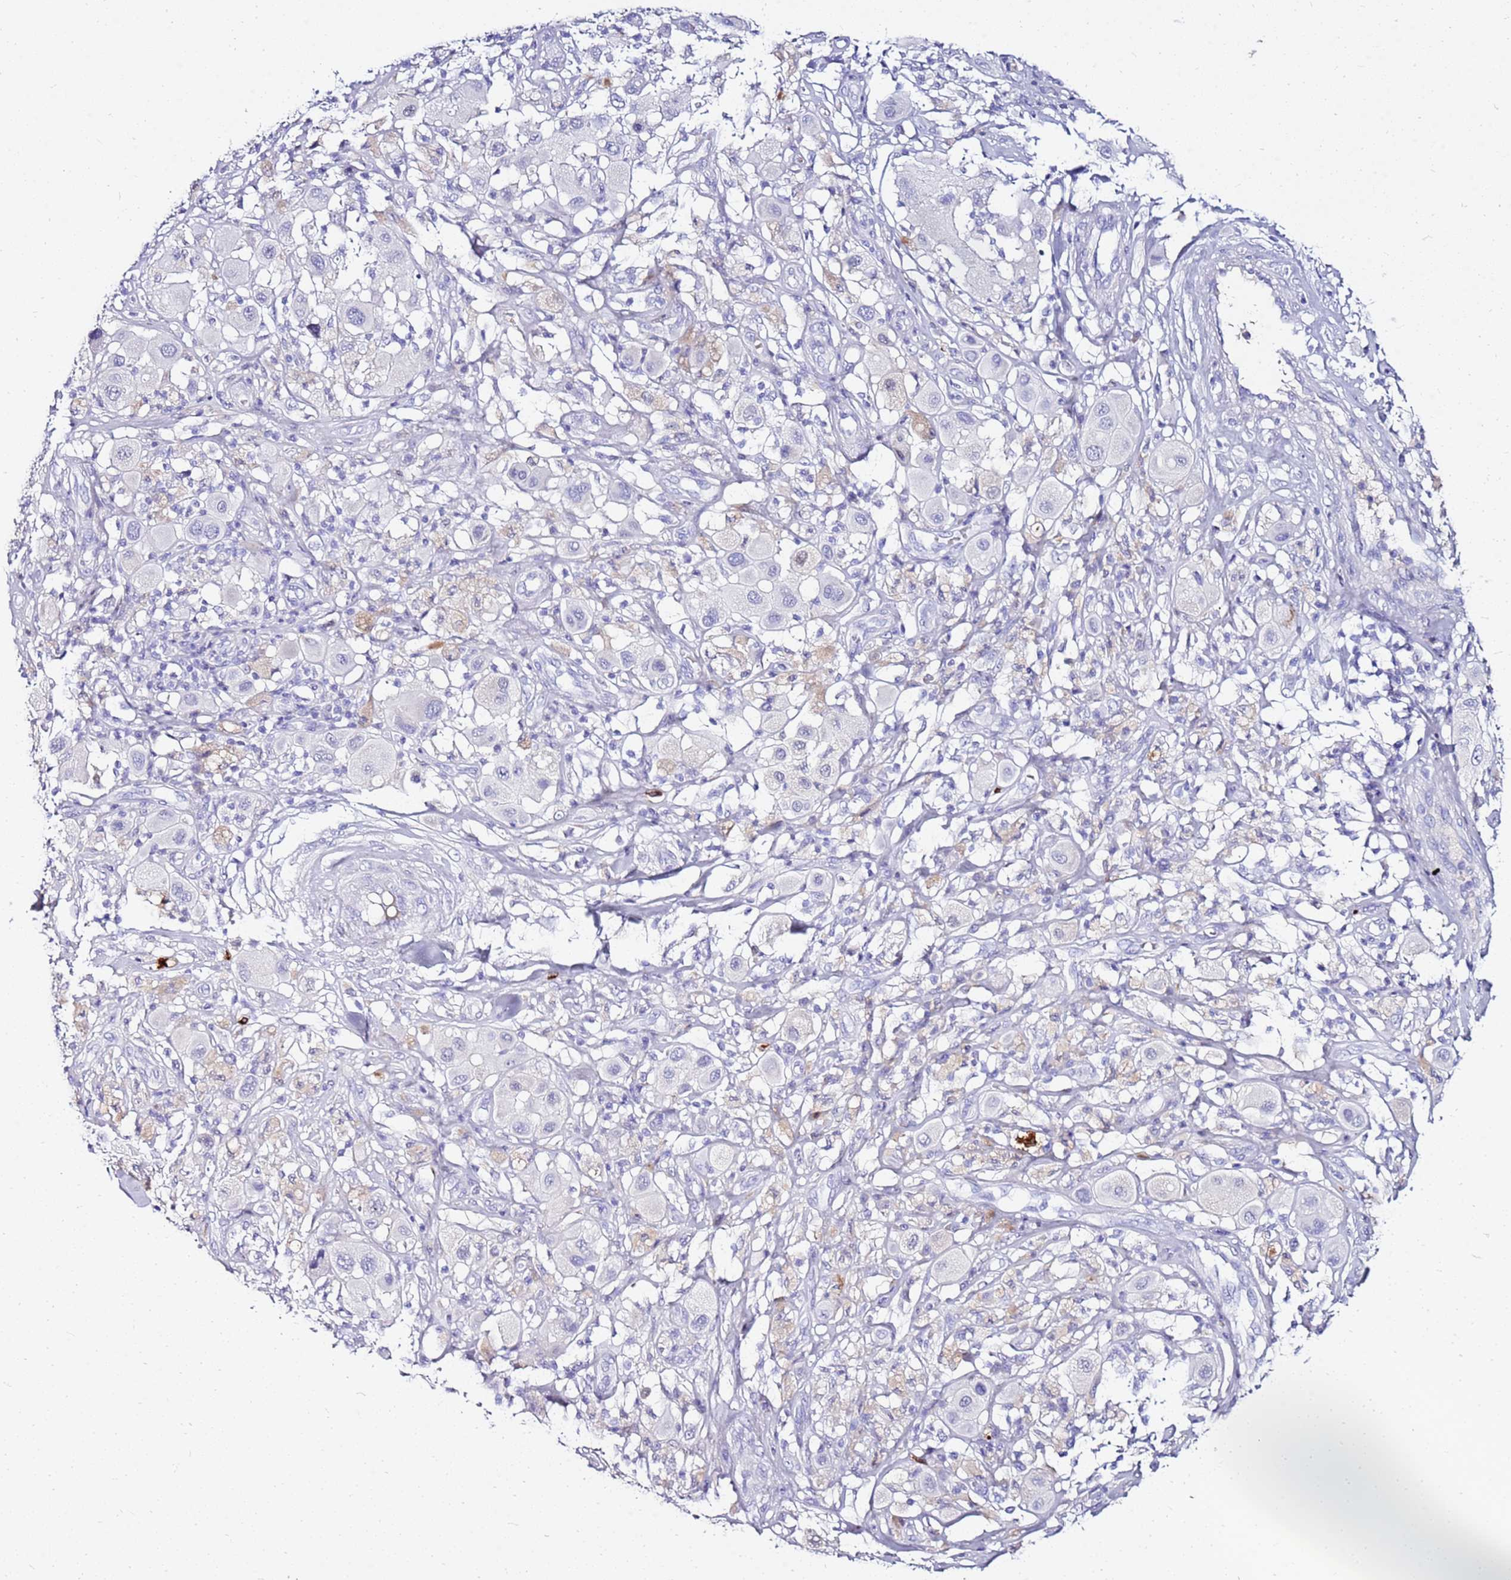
{"staining": {"intensity": "negative", "quantity": "none", "location": "none"}, "tissue": "melanoma", "cell_type": "Tumor cells", "image_type": "cancer", "snomed": [{"axis": "morphology", "description": "Malignant melanoma, Metastatic site"}, {"axis": "topography", "description": "Skin"}], "caption": "Immunohistochemistry of malignant melanoma (metastatic site) demonstrates no expression in tumor cells.", "gene": "EVPLL", "patient": {"sex": "male", "age": 41}}